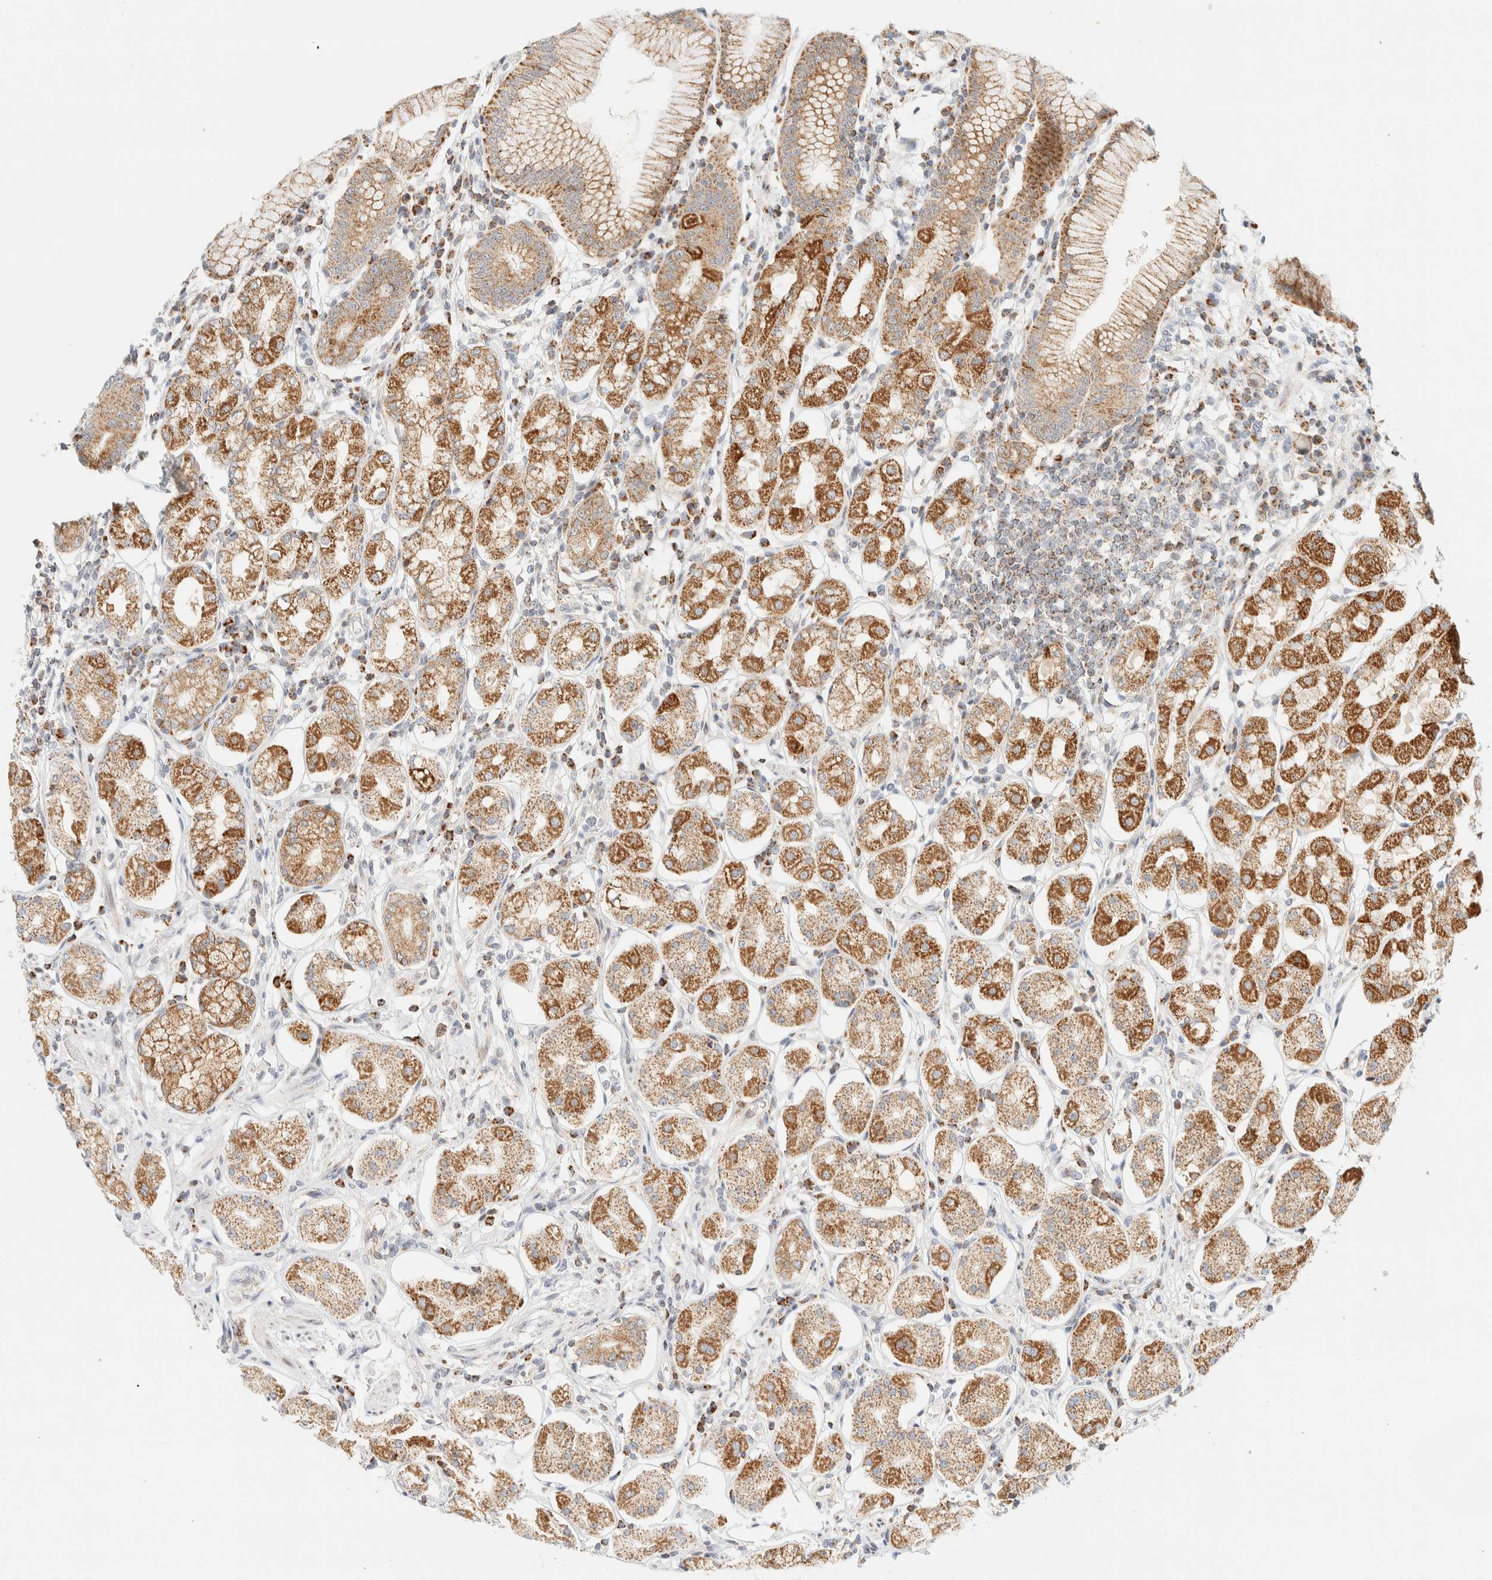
{"staining": {"intensity": "moderate", "quantity": ">75%", "location": "cytoplasmic/membranous"}, "tissue": "stomach", "cell_type": "Glandular cells", "image_type": "normal", "snomed": [{"axis": "morphology", "description": "Normal tissue, NOS"}, {"axis": "topography", "description": "Stomach"}, {"axis": "topography", "description": "Stomach, lower"}], "caption": "A medium amount of moderate cytoplasmic/membranous staining is seen in about >75% of glandular cells in unremarkable stomach. The protein is shown in brown color, while the nuclei are stained blue.", "gene": "PPM1K", "patient": {"sex": "female", "age": 56}}